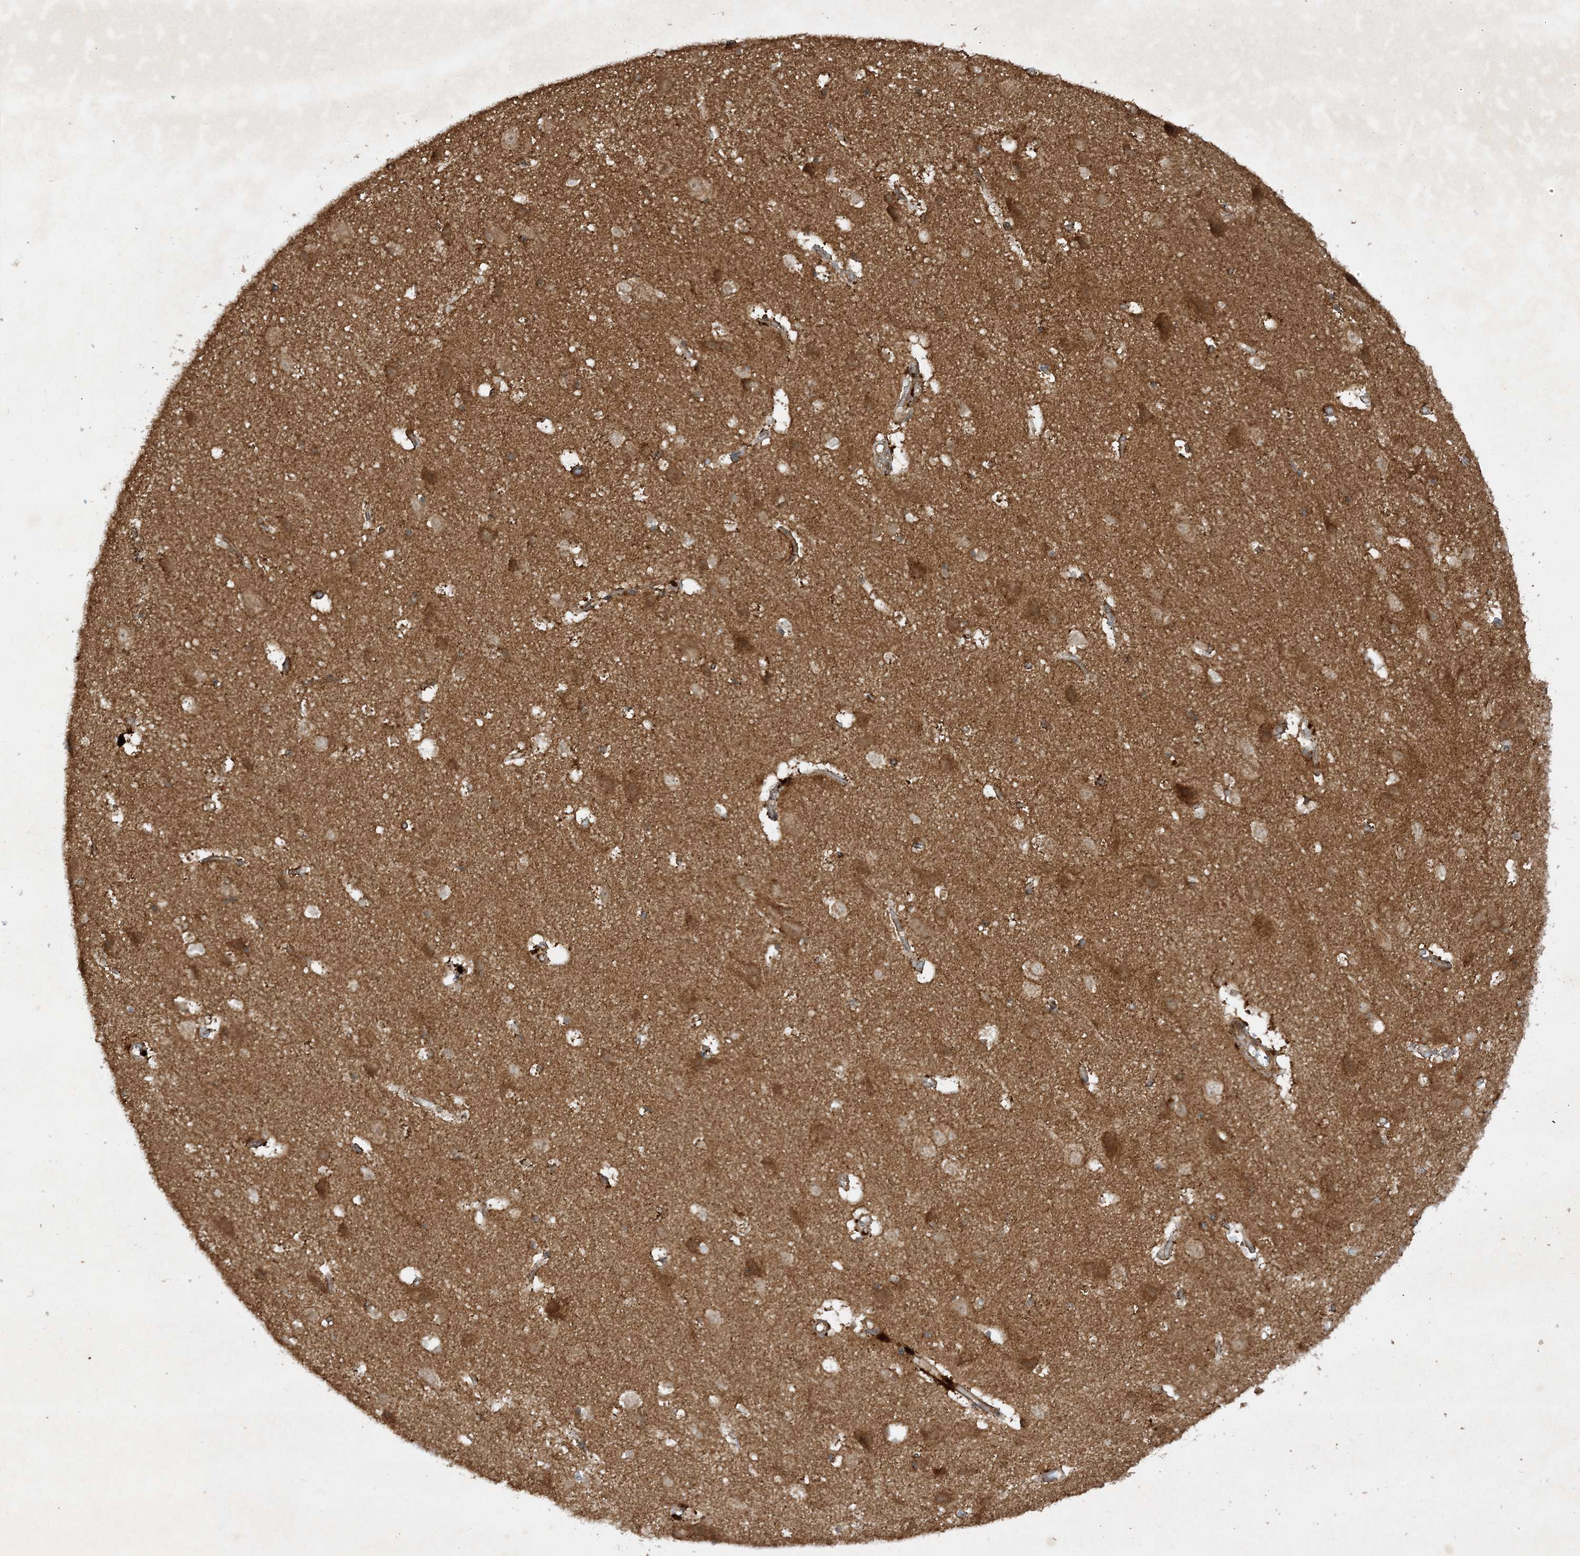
{"staining": {"intensity": "strong", "quantity": ">75%", "location": "cytoplasmic/membranous"}, "tissue": "cerebral cortex", "cell_type": "Endothelial cells", "image_type": "normal", "snomed": [{"axis": "morphology", "description": "Normal tissue, NOS"}, {"axis": "topography", "description": "Cerebral cortex"}], "caption": "Protein expression analysis of normal cerebral cortex exhibits strong cytoplasmic/membranous positivity in approximately >75% of endothelial cells.", "gene": "XRN1", "patient": {"sex": "male", "age": 54}}